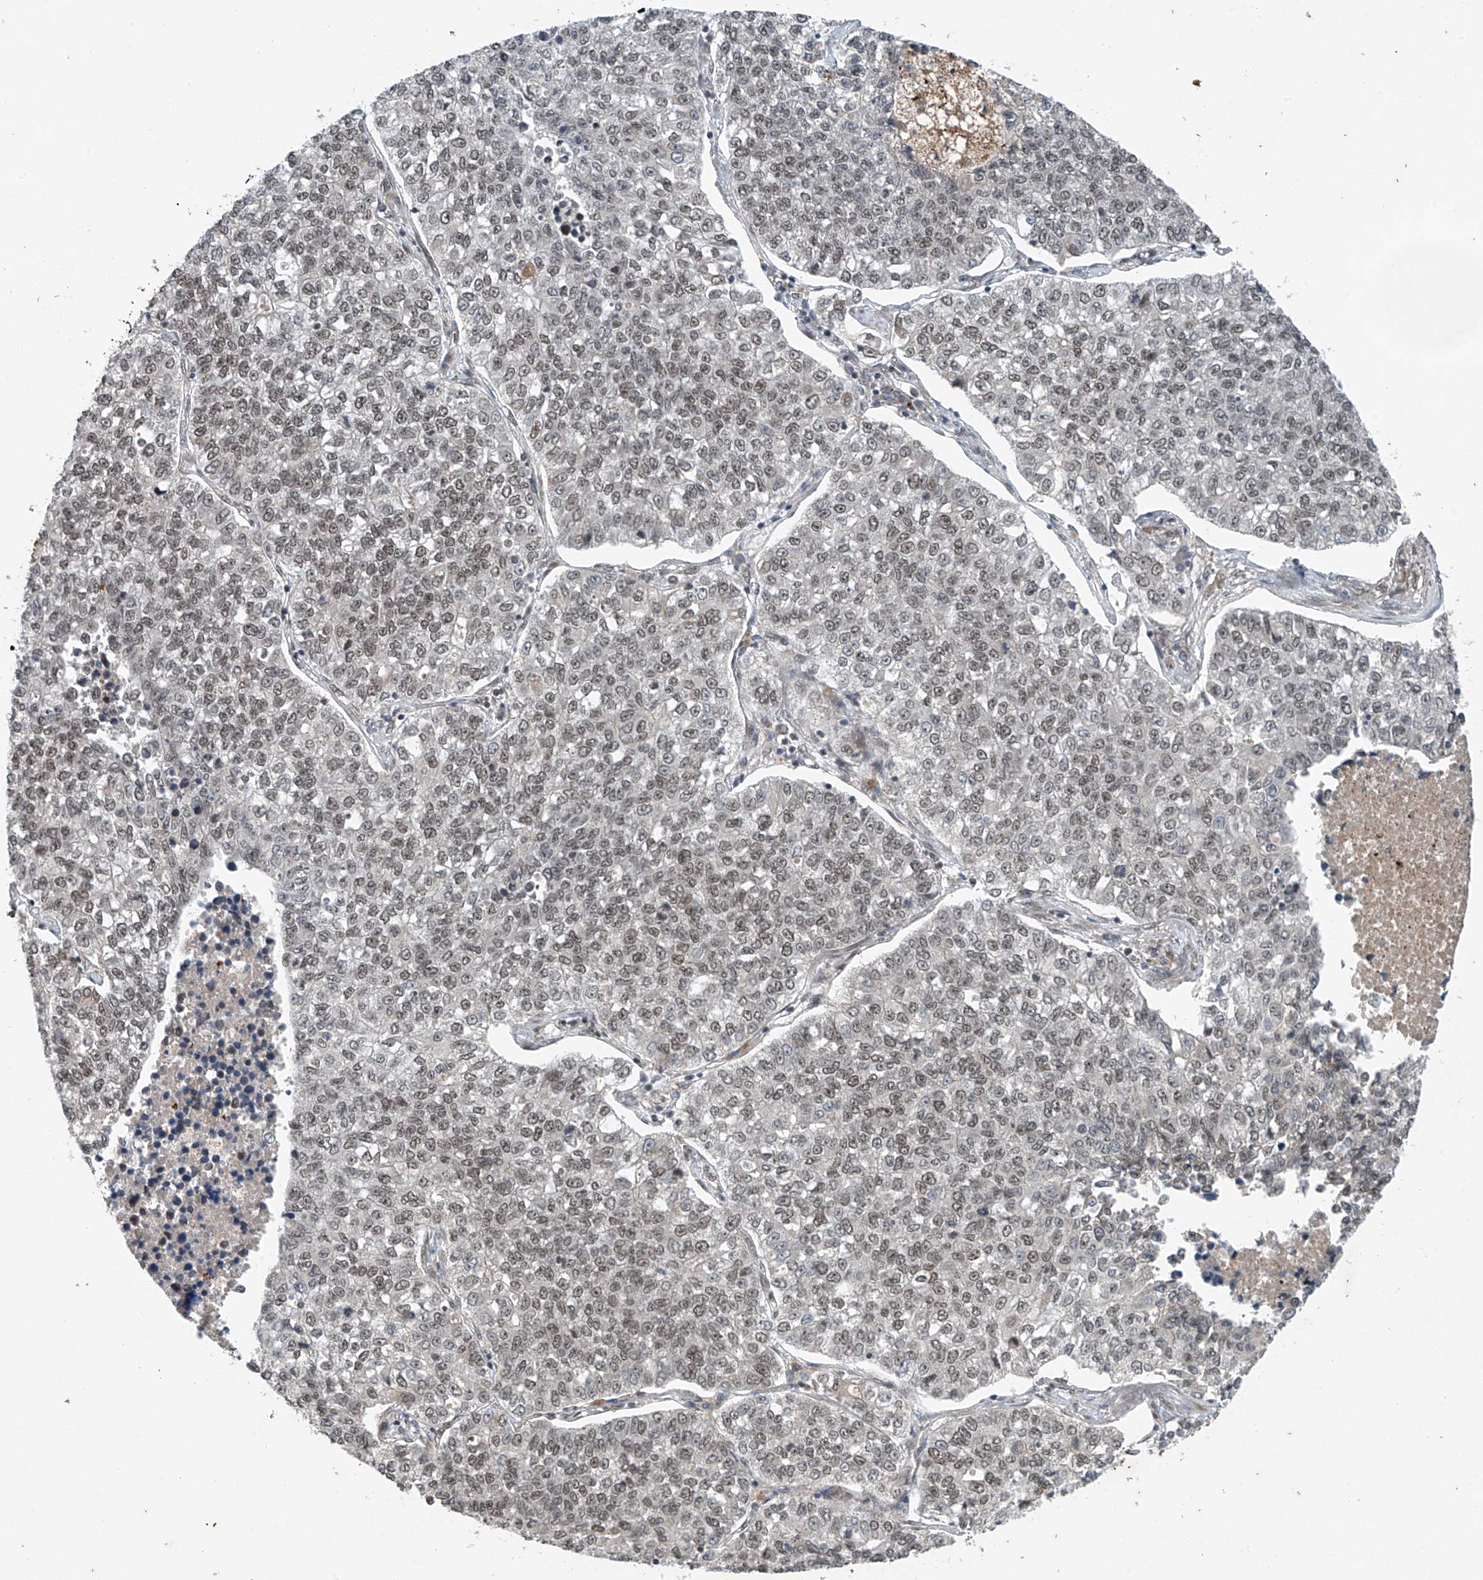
{"staining": {"intensity": "weak", "quantity": "25%-75%", "location": "nuclear"}, "tissue": "lung cancer", "cell_type": "Tumor cells", "image_type": "cancer", "snomed": [{"axis": "morphology", "description": "Adenocarcinoma, NOS"}, {"axis": "topography", "description": "Lung"}], "caption": "Immunohistochemistry image of neoplastic tissue: lung cancer (adenocarcinoma) stained using IHC shows low levels of weak protein expression localized specifically in the nuclear of tumor cells, appearing as a nuclear brown color.", "gene": "TAF8", "patient": {"sex": "male", "age": 49}}